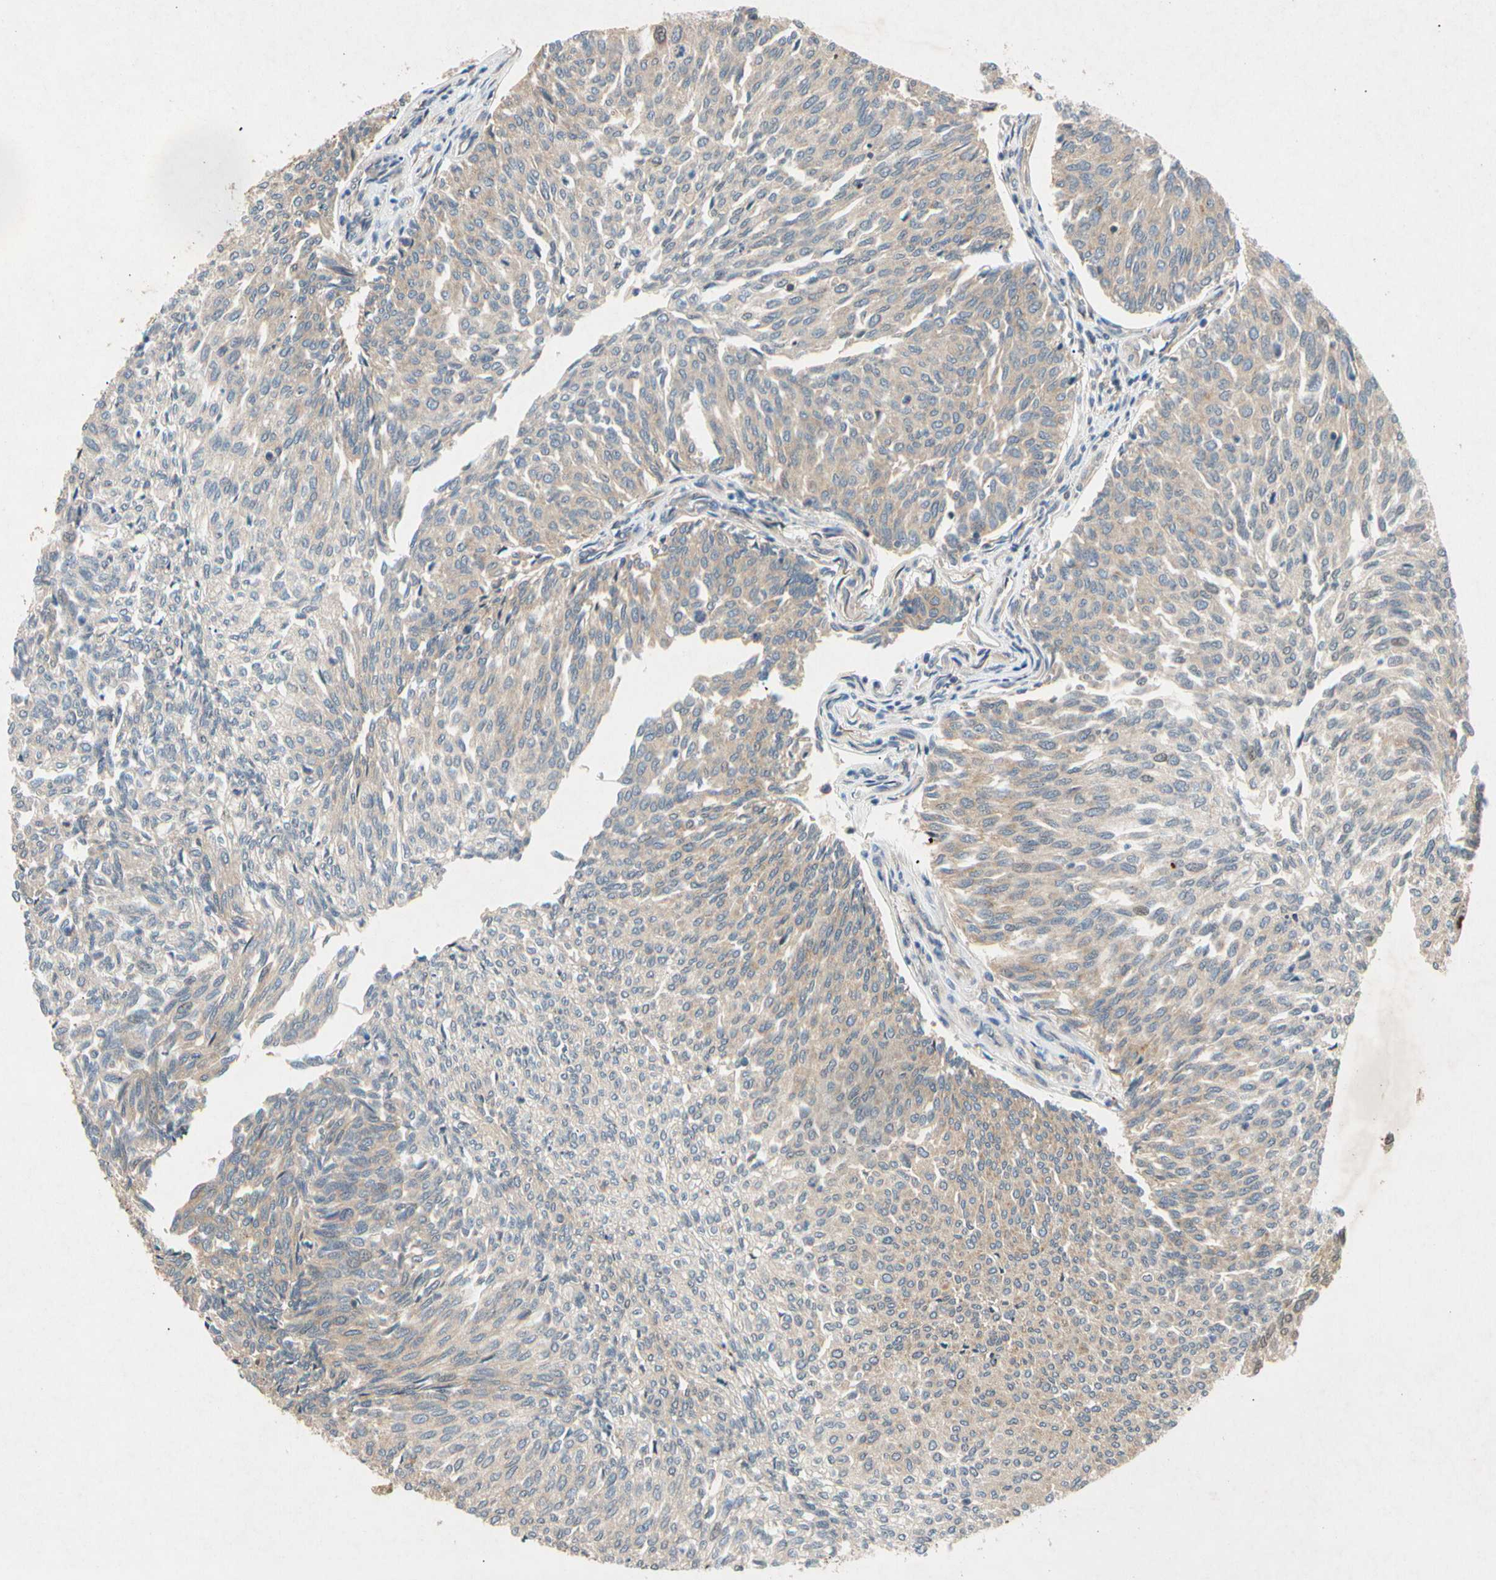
{"staining": {"intensity": "weak", "quantity": "25%-75%", "location": "cytoplasmic/membranous"}, "tissue": "urothelial cancer", "cell_type": "Tumor cells", "image_type": "cancer", "snomed": [{"axis": "morphology", "description": "Urothelial carcinoma, Low grade"}, {"axis": "topography", "description": "Urinary bladder"}], "caption": "Urothelial cancer stained with DAB immunohistochemistry (IHC) displays low levels of weak cytoplasmic/membranous staining in approximately 25%-75% of tumor cells. (DAB = brown stain, brightfield microscopy at high magnification).", "gene": "EIF1AX", "patient": {"sex": "female", "age": 79}}